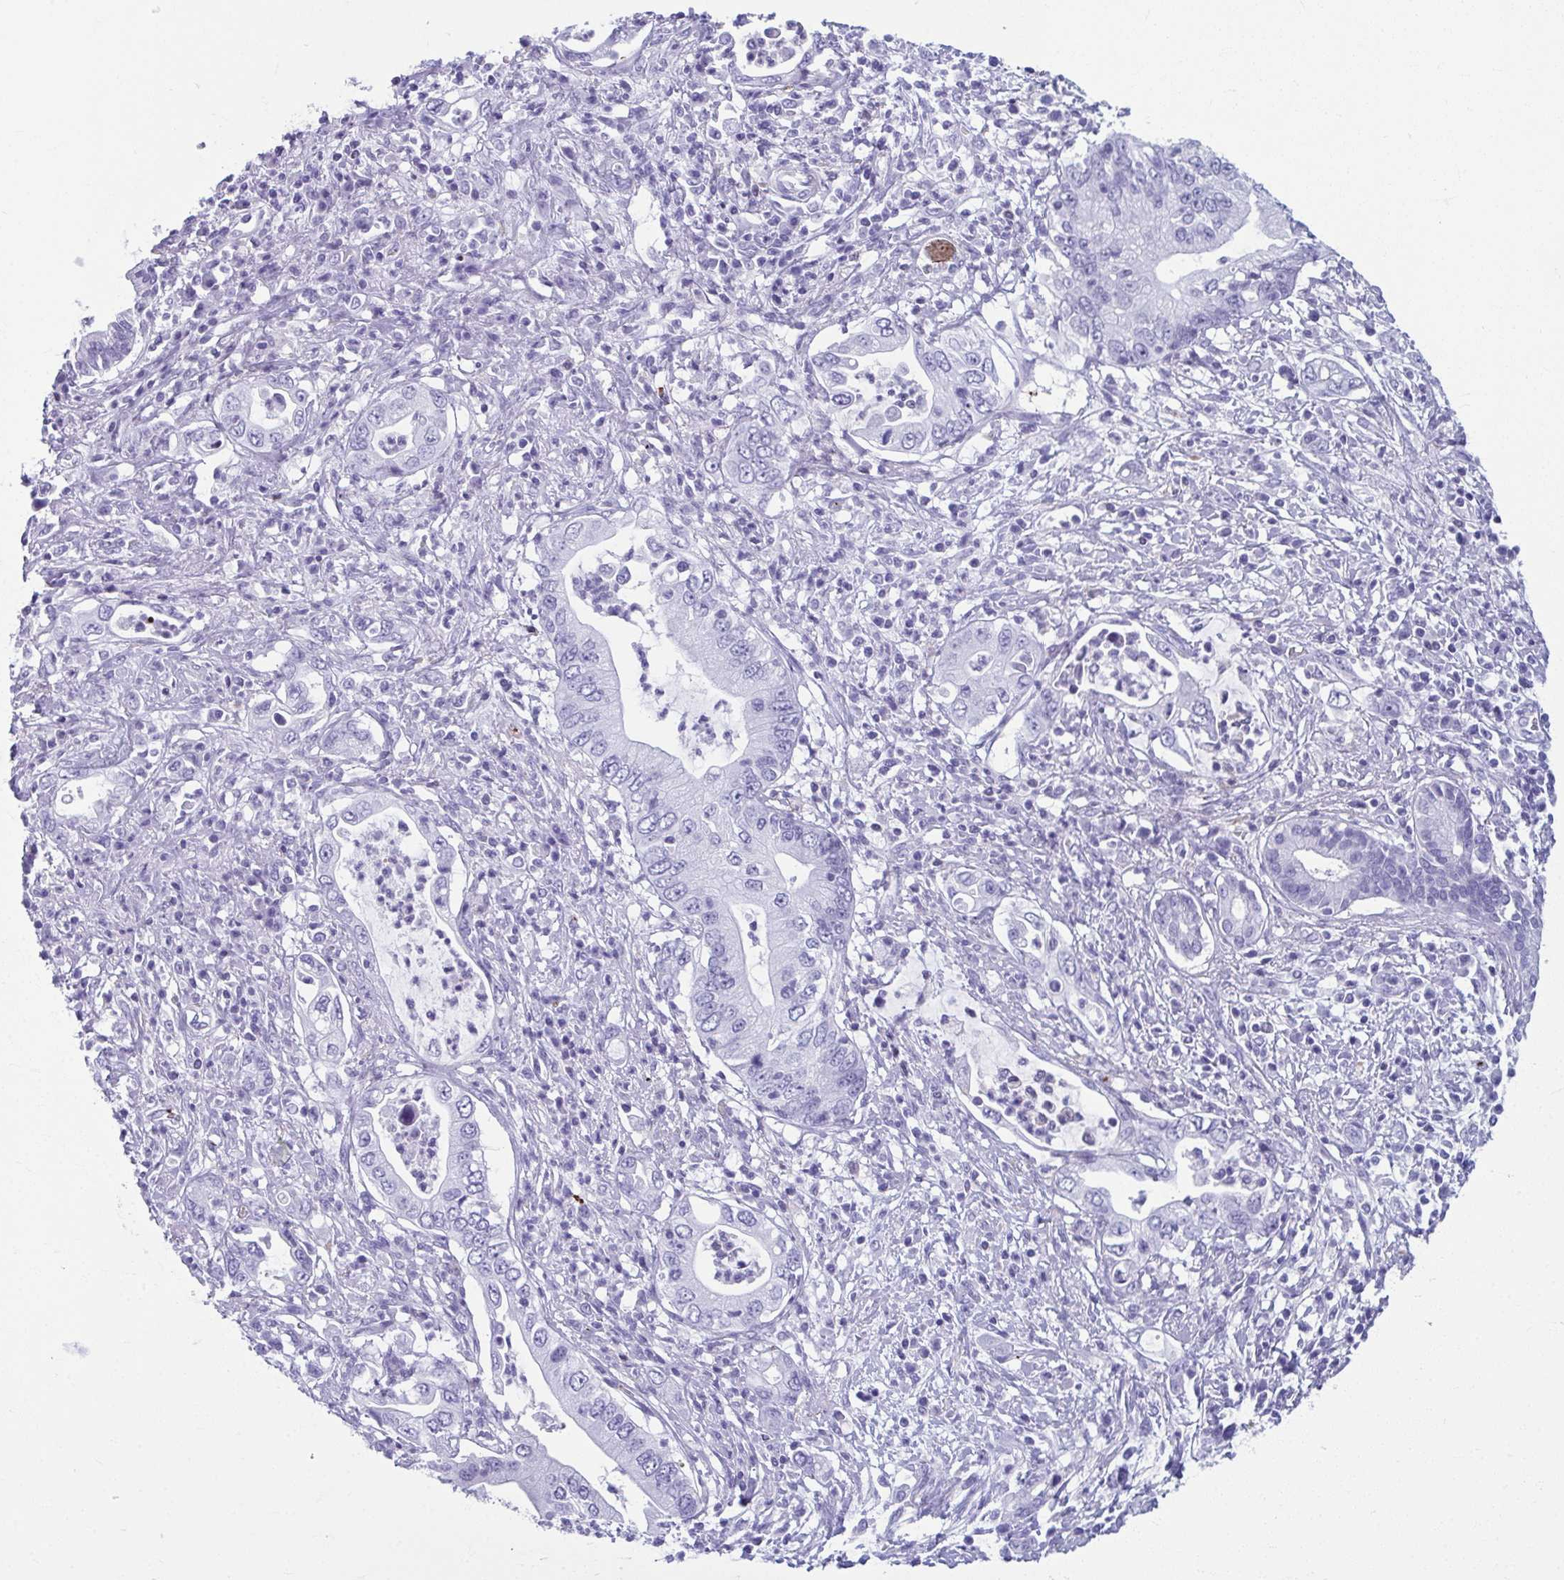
{"staining": {"intensity": "negative", "quantity": "none", "location": "none"}, "tissue": "pancreatic cancer", "cell_type": "Tumor cells", "image_type": "cancer", "snomed": [{"axis": "morphology", "description": "Adenocarcinoma, NOS"}, {"axis": "topography", "description": "Pancreas"}], "caption": "High magnification brightfield microscopy of pancreatic adenocarcinoma stained with DAB (brown) and counterstained with hematoxylin (blue): tumor cells show no significant expression.", "gene": "TCEAL3", "patient": {"sex": "female", "age": 72}}